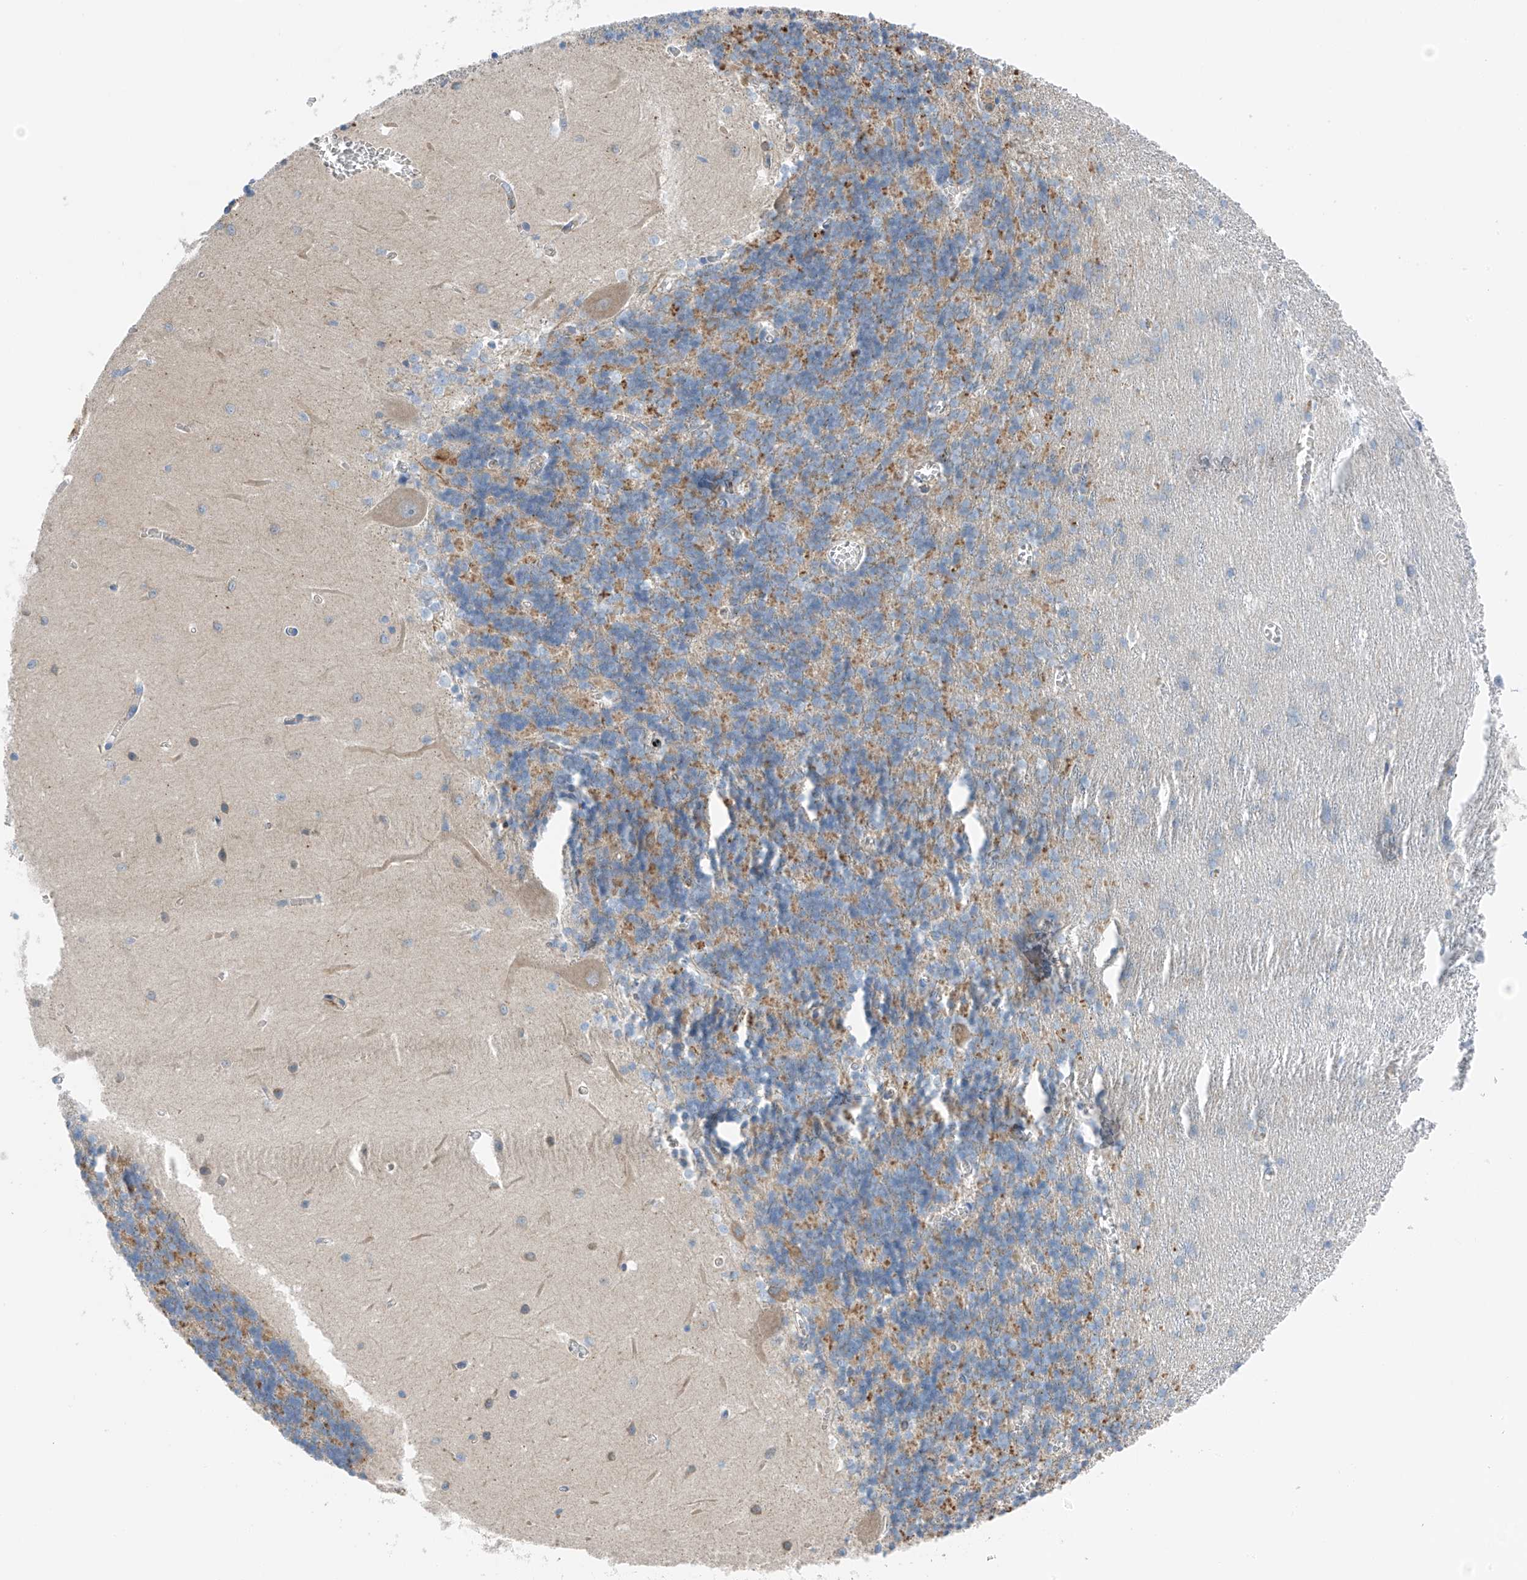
{"staining": {"intensity": "negative", "quantity": "none", "location": "none"}, "tissue": "cerebellum", "cell_type": "Cells in granular layer", "image_type": "normal", "snomed": [{"axis": "morphology", "description": "Normal tissue, NOS"}, {"axis": "topography", "description": "Cerebellum"}], "caption": "Immunohistochemistry of normal cerebellum displays no staining in cells in granular layer. (DAB (3,3'-diaminobenzidine) immunohistochemistry (IHC) with hematoxylin counter stain).", "gene": "NALCN", "patient": {"sex": "male", "age": 37}}